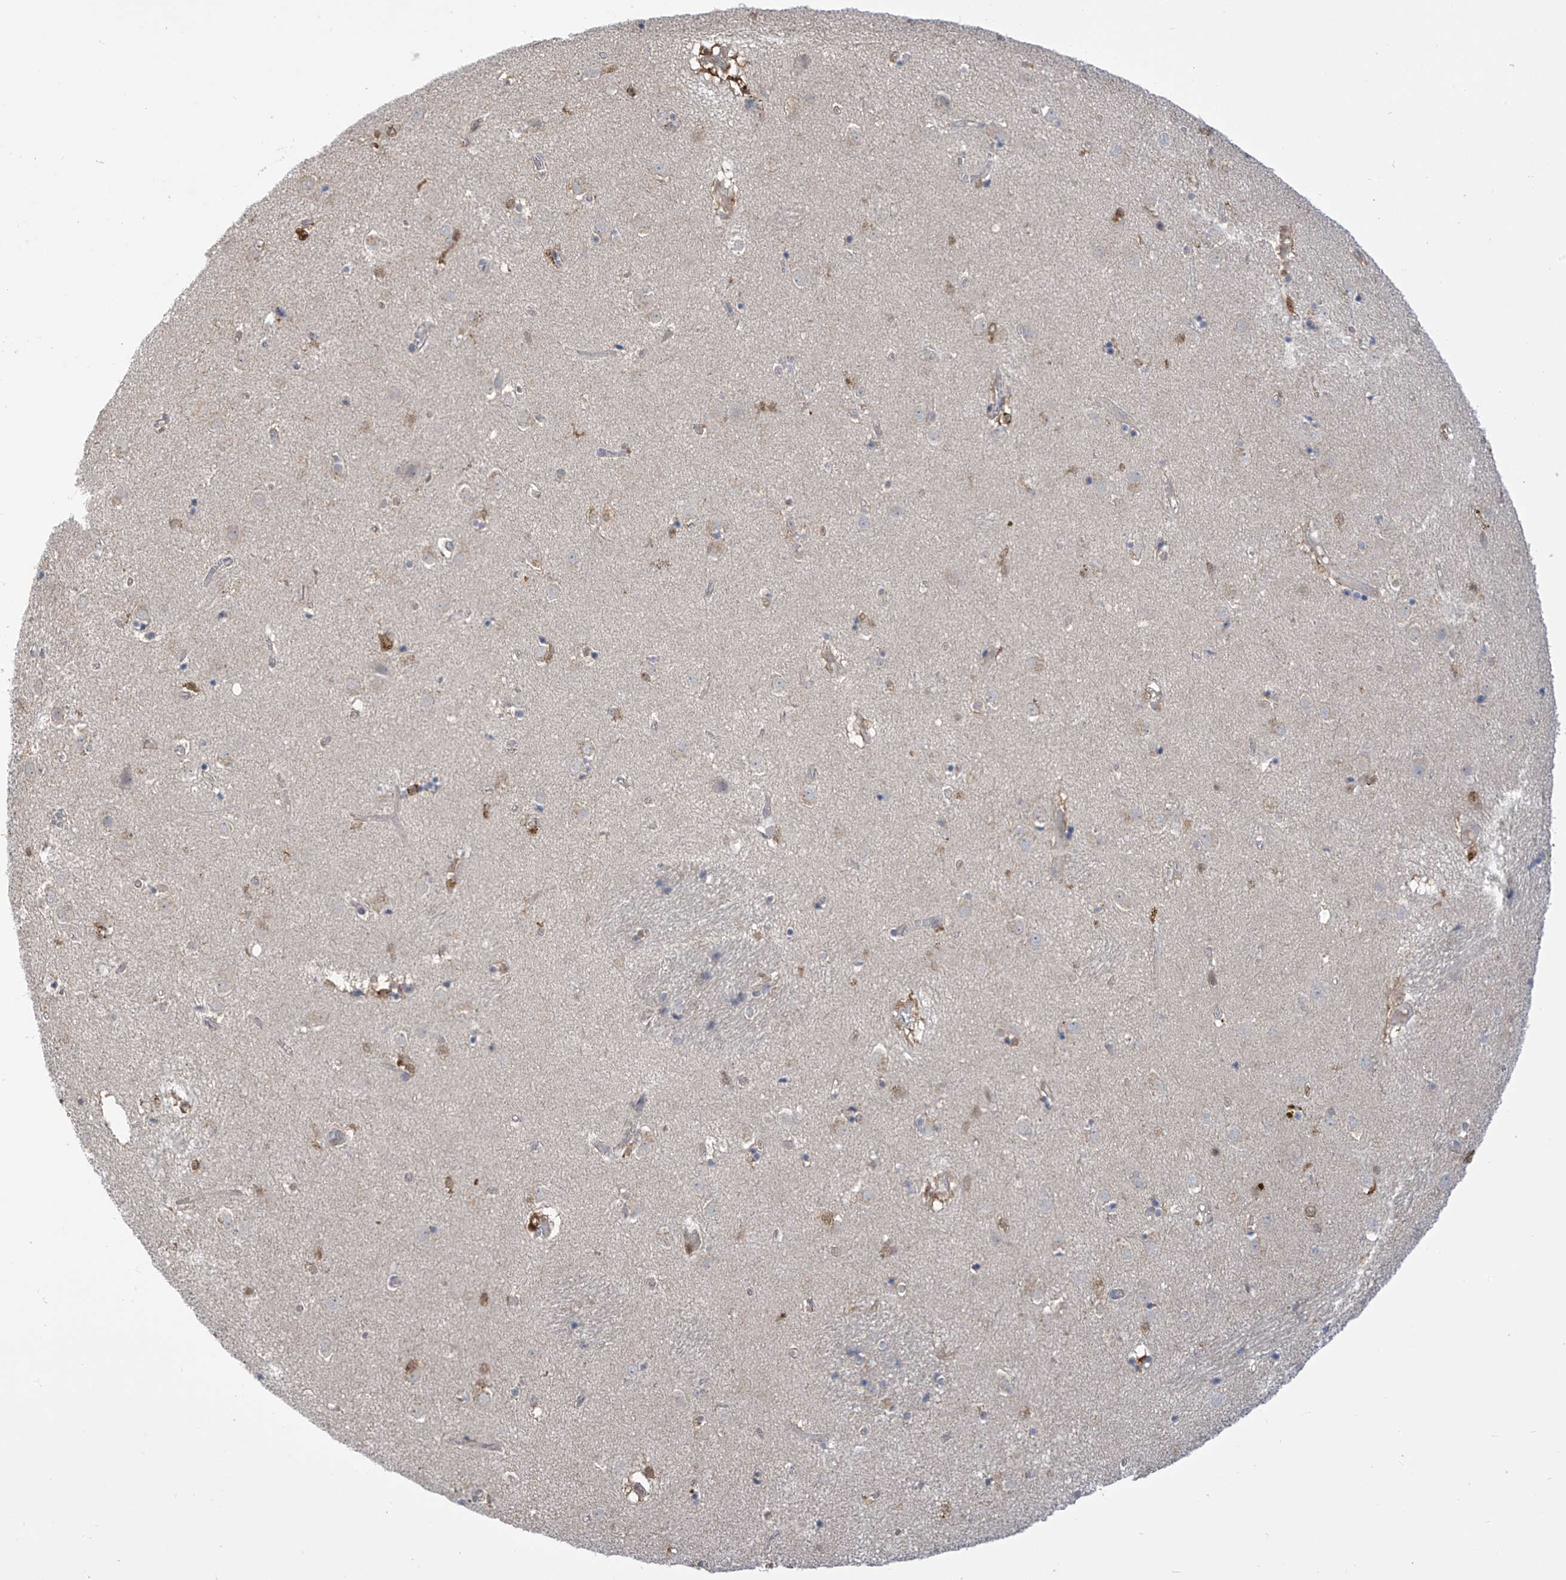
{"staining": {"intensity": "negative", "quantity": "none", "location": "none"}, "tissue": "caudate", "cell_type": "Glial cells", "image_type": "normal", "snomed": [{"axis": "morphology", "description": "Normal tissue, NOS"}, {"axis": "topography", "description": "Lateral ventricle wall"}], "caption": "An immunohistochemistry (IHC) photomicrograph of unremarkable caudate is shown. There is no staining in glial cells of caudate. (Immunohistochemistry, brightfield microscopy, high magnification).", "gene": "IDH1", "patient": {"sex": "male", "age": 70}}